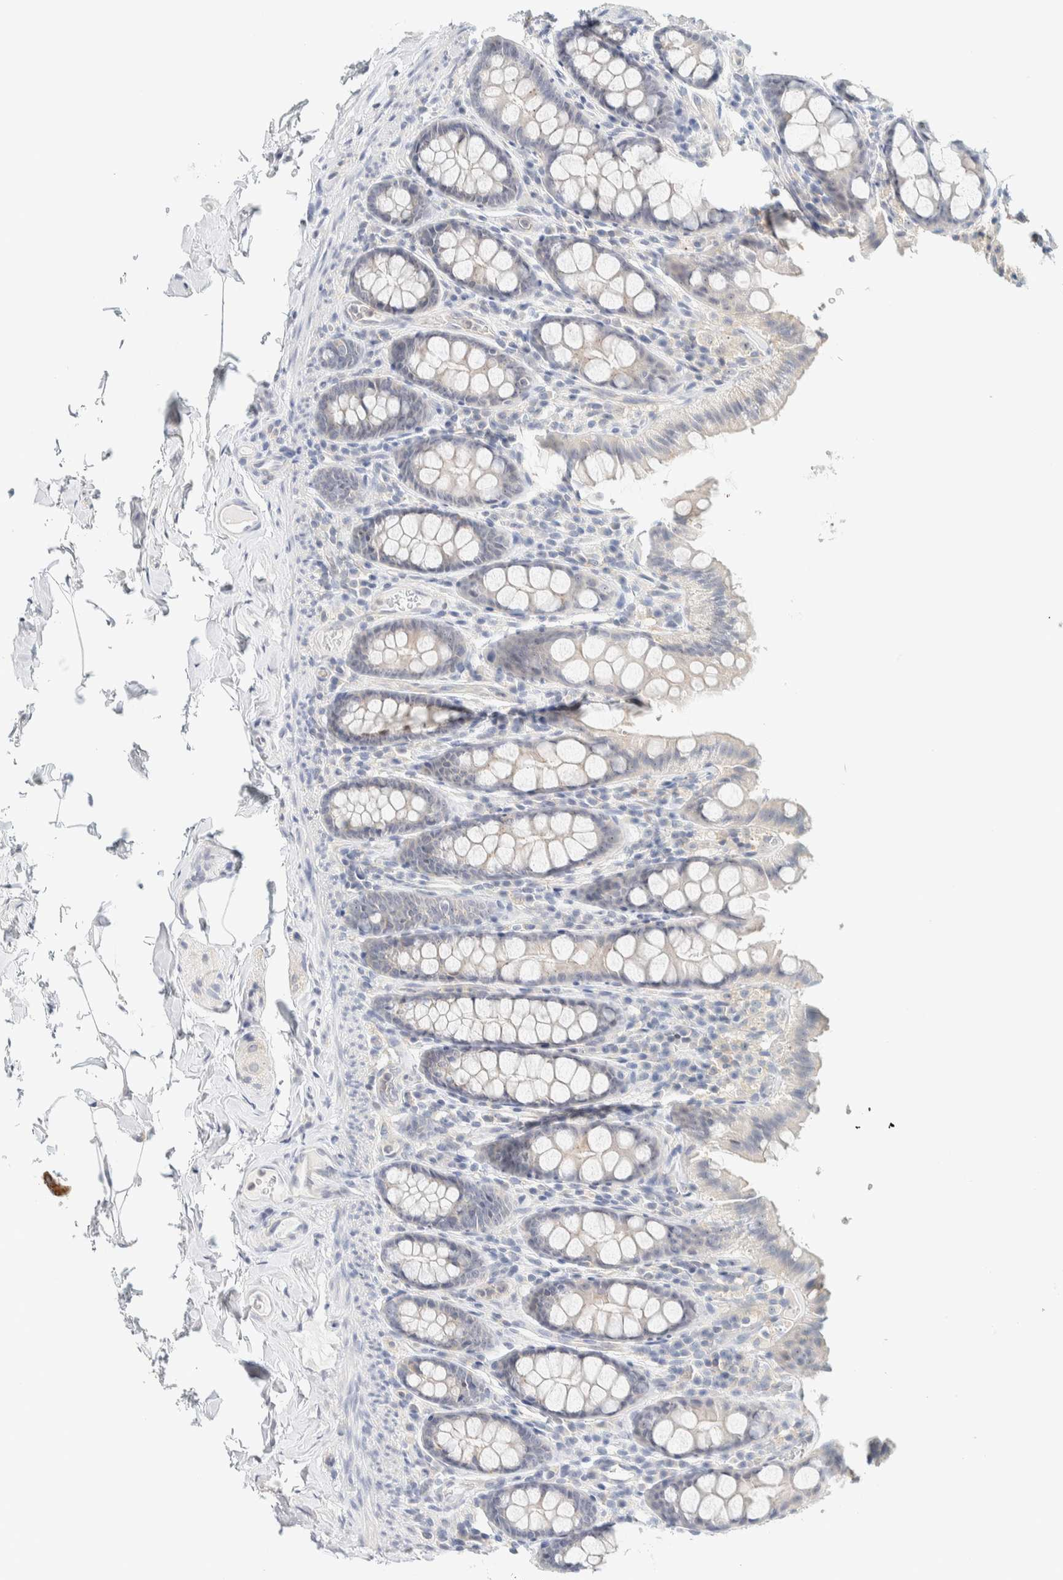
{"staining": {"intensity": "negative", "quantity": "none", "location": "none"}, "tissue": "colon", "cell_type": "Endothelial cells", "image_type": "normal", "snomed": [{"axis": "morphology", "description": "Normal tissue, NOS"}, {"axis": "topography", "description": "Colon"}, {"axis": "topography", "description": "Peripheral nerve tissue"}], "caption": "IHC micrograph of unremarkable colon stained for a protein (brown), which displays no expression in endothelial cells. (IHC, brightfield microscopy, high magnification).", "gene": "NDE1", "patient": {"sex": "female", "age": 61}}